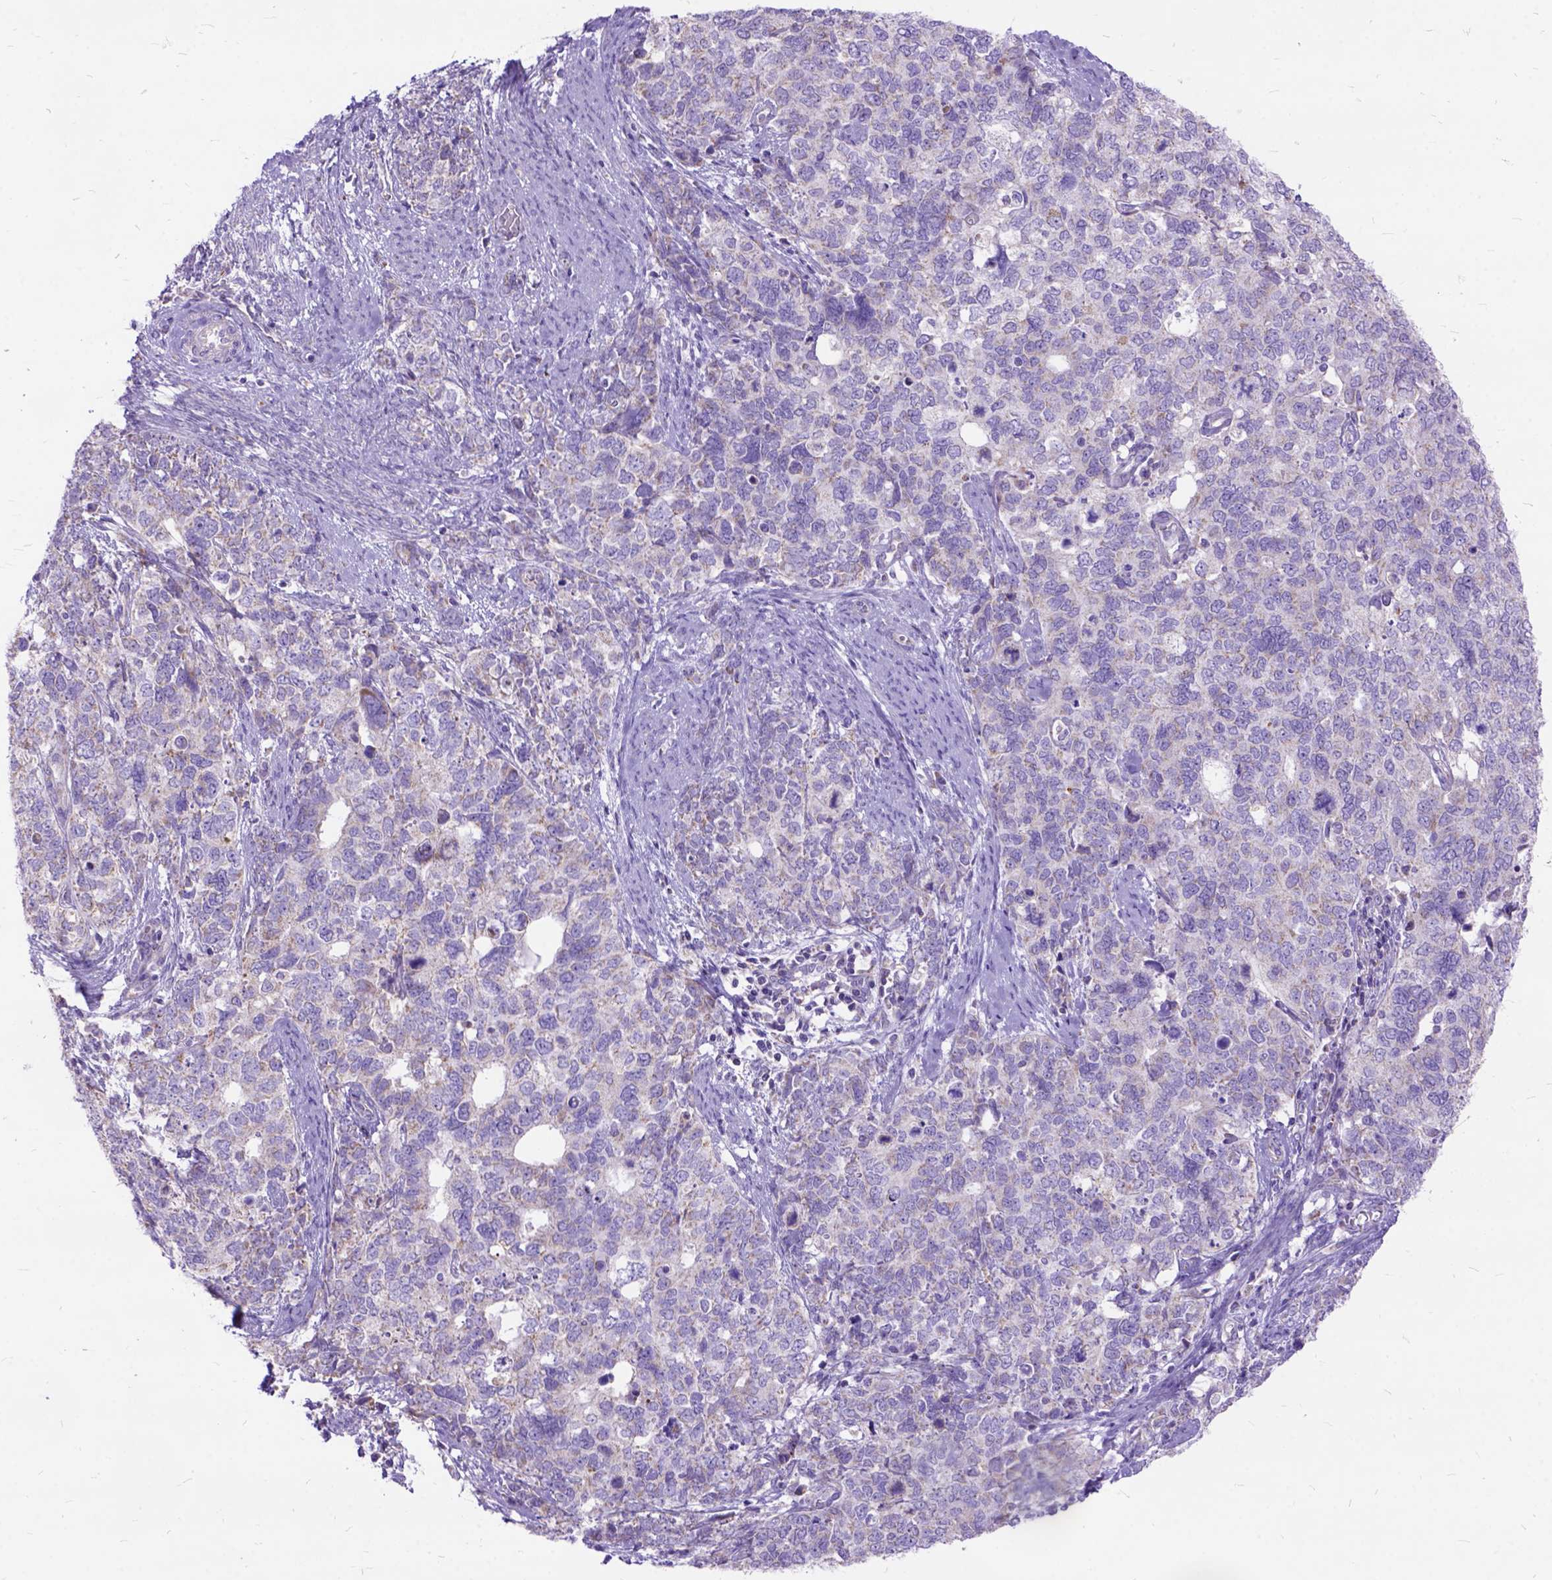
{"staining": {"intensity": "weak", "quantity": "<25%", "location": "cytoplasmic/membranous"}, "tissue": "cervical cancer", "cell_type": "Tumor cells", "image_type": "cancer", "snomed": [{"axis": "morphology", "description": "Squamous cell carcinoma, NOS"}, {"axis": "topography", "description": "Cervix"}], "caption": "Tumor cells are negative for protein expression in human cervical cancer. Nuclei are stained in blue.", "gene": "CTAG2", "patient": {"sex": "female", "age": 63}}